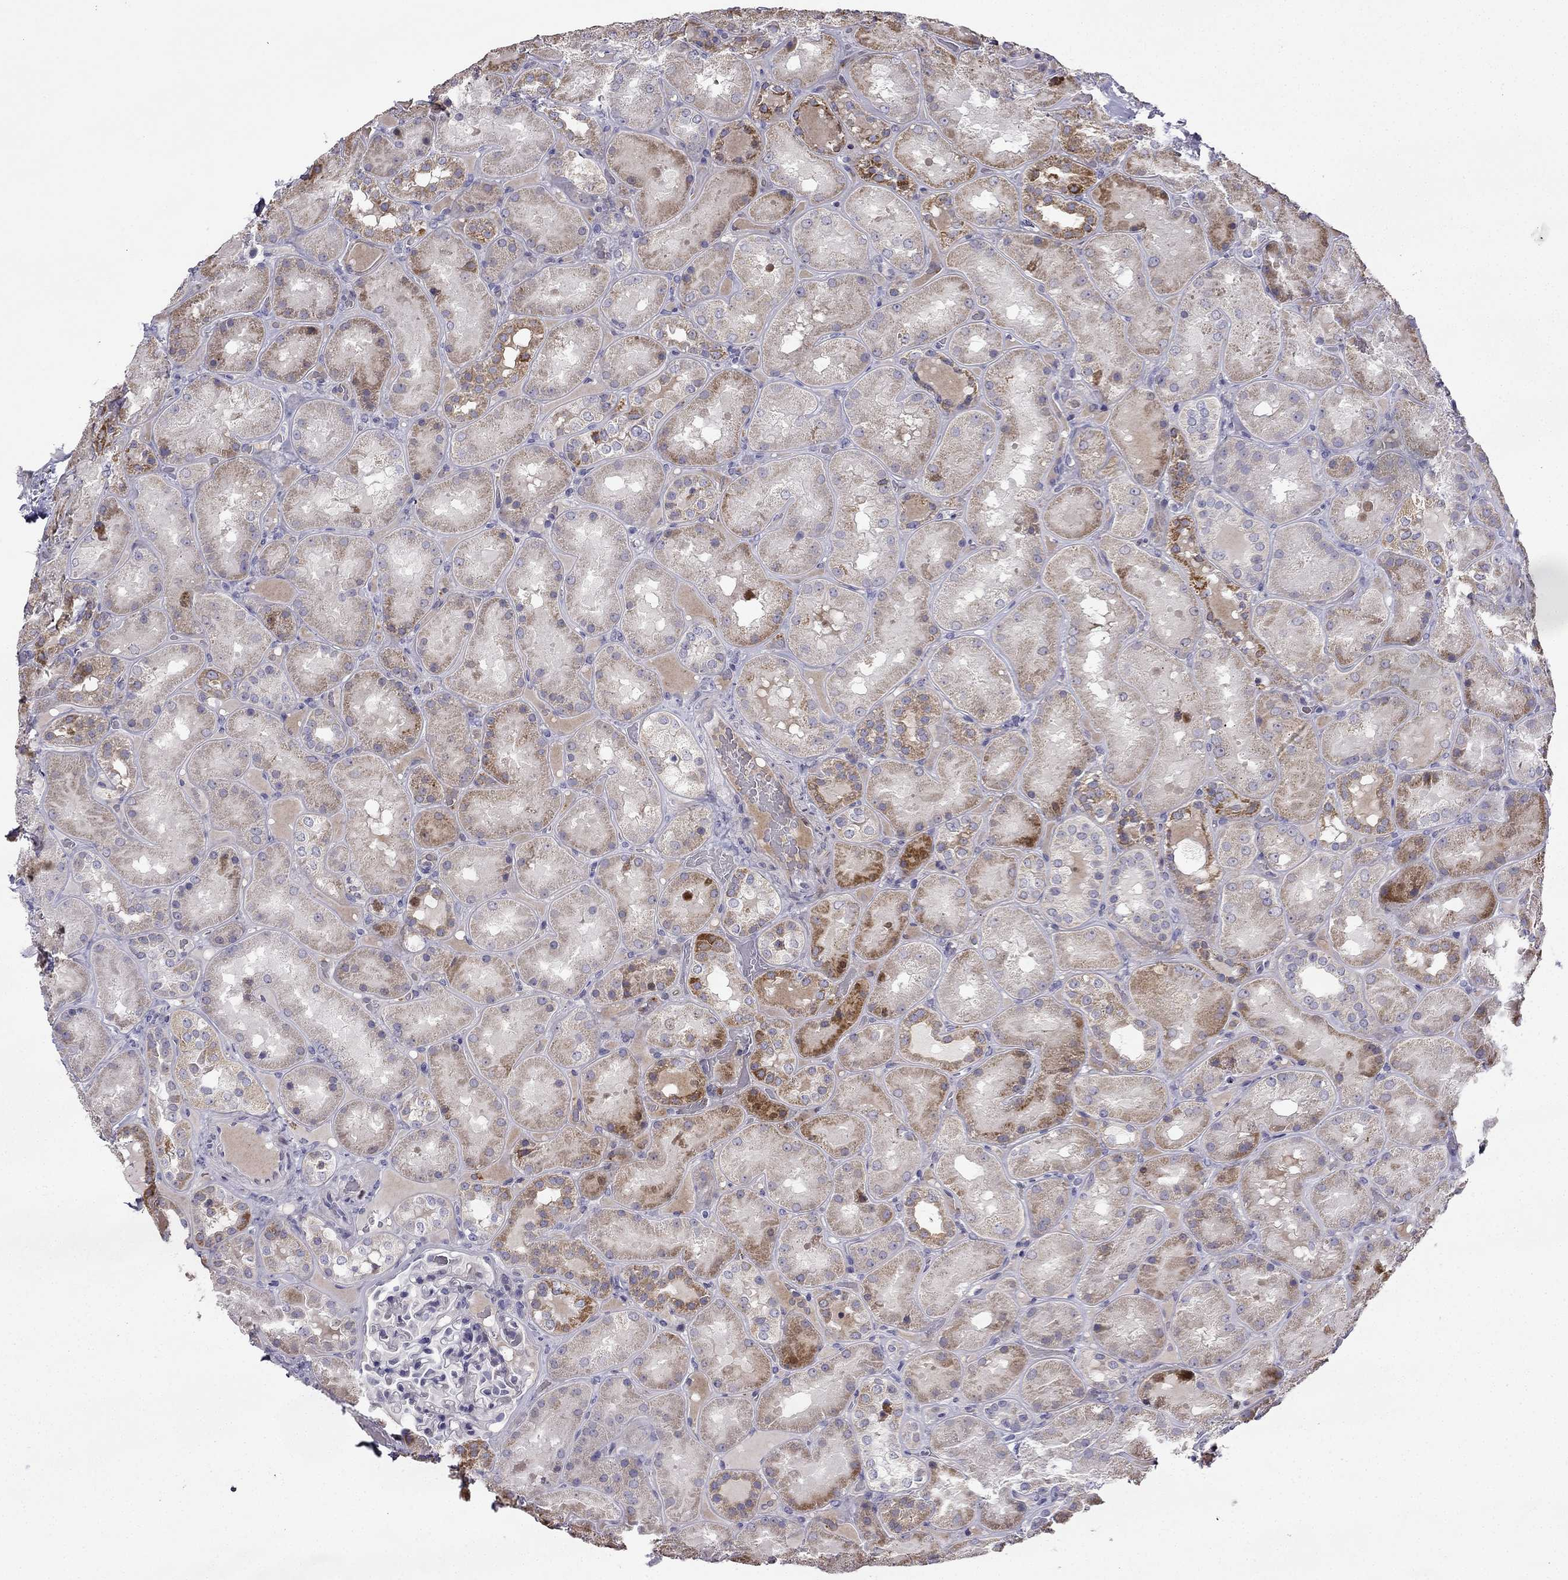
{"staining": {"intensity": "negative", "quantity": "none", "location": "none"}, "tissue": "kidney", "cell_type": "Cells in glomeruli", "image_type": "normal", "snomed": [{"axis": "morphology", "description": "Normal tissue, NOS"}, {"axis": "topography", "description": "Kidney"}], "caption": "DAB immunohistochemical staining of normal human kidney exhibits no significant positivity in cells in glomeruli.", "gene": "UHRF1", "patient": {"sex": "male", "age": 73}}